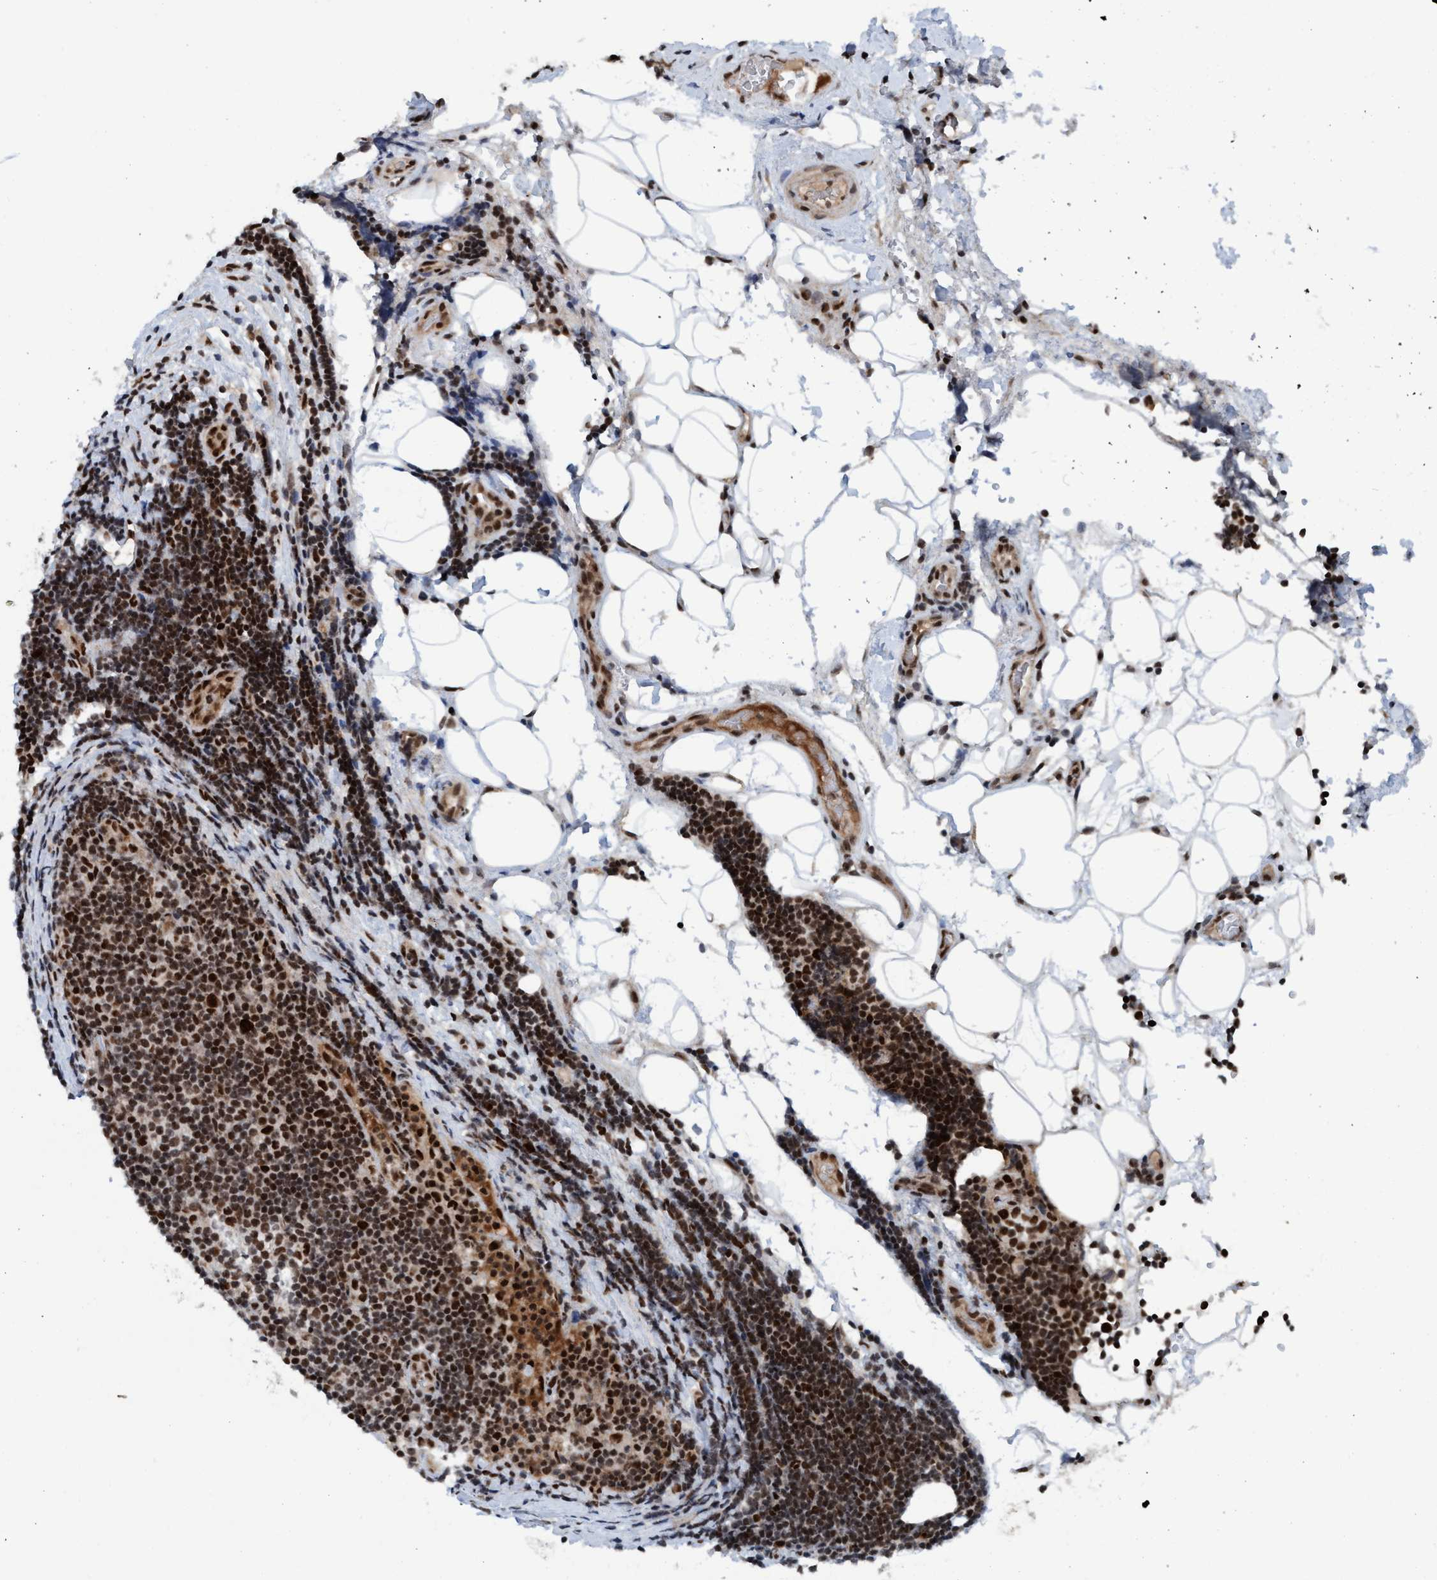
{"staining": {"intensity": "strong", "quantity": ">75%", "location": "nuclear"}, "tissue": "lymphoma", "cell_type": "Tumor cells", "image_type": "cancer", "snomed": [{"axis": "morphology", "description": "Malignant lymphoma, non-Hodgkin's type, Low grade"}, {"axis": "topography", "description": "Lymph node"}], "caption": "Protein expression by immunohistochemistry displays strong nuclear expression in approximately >75% of tumor cells in low-grade malignant lymphoma, non-Hodgkin's type.", "gene": "TOPBP1", "patient": {"sex": "male", "age": 83}}